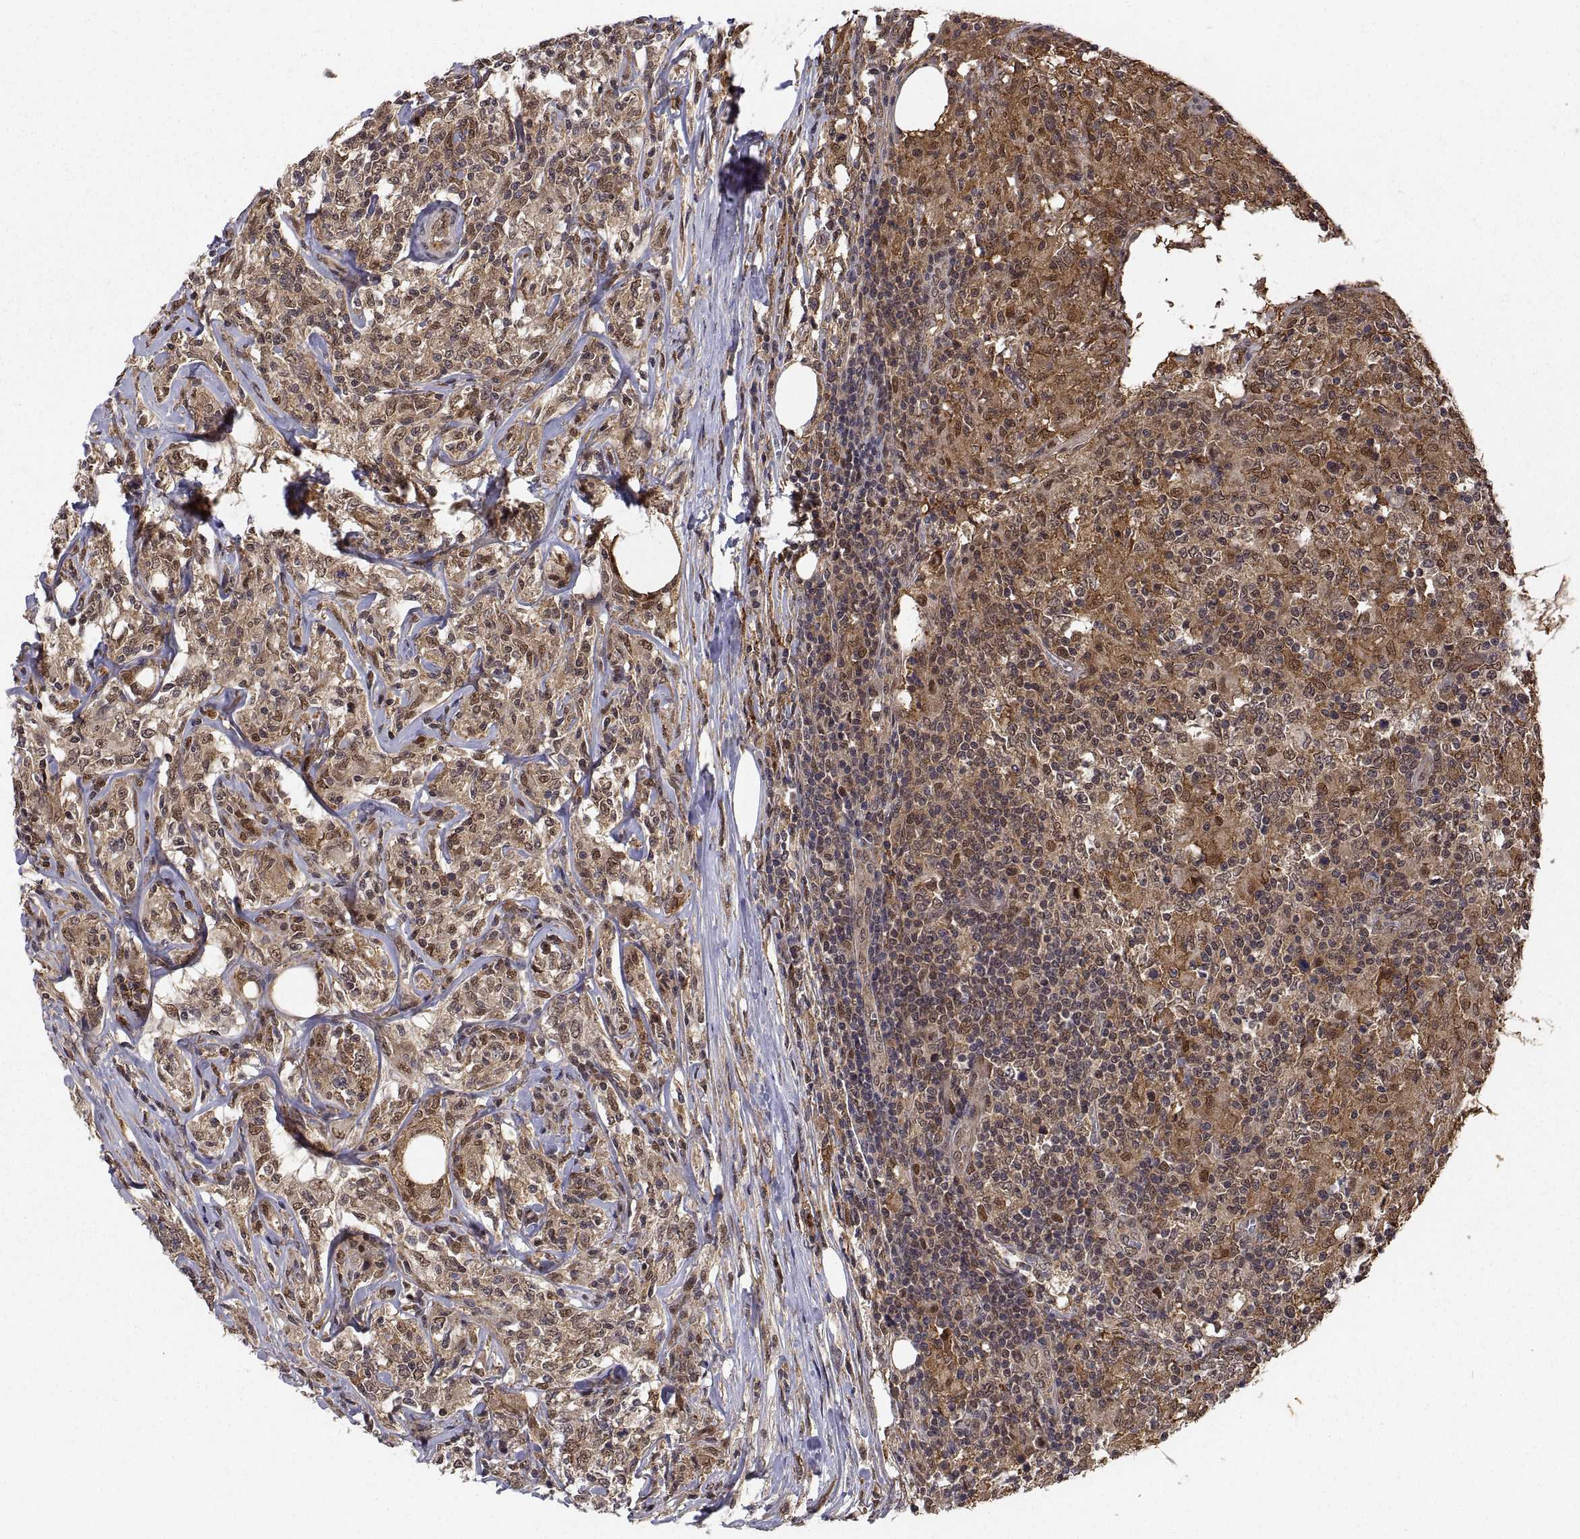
{"staining": {"intensity": "moderate", "quantity": ">75%", "location": "cytoplasmic/membranous"}, "tissue": "lymphoma", "cell_type": "Tumor cells", "image_type": "cancer", "snomed": [{"axis": "morphology", "description": "Malignant lymphoma, non-Hodgkin's type, High grade"}, {"axis": "topography", "description": "Lymph node"}], "caption": "Approximately >75% of tumor cells in lymphoma exhibit moderate cytoplasmic/membranous protein staining as visualized by brown immunohistochemical staining.", "gene": "PSMC2", "patient": {"sex": "female", "age": 84}}